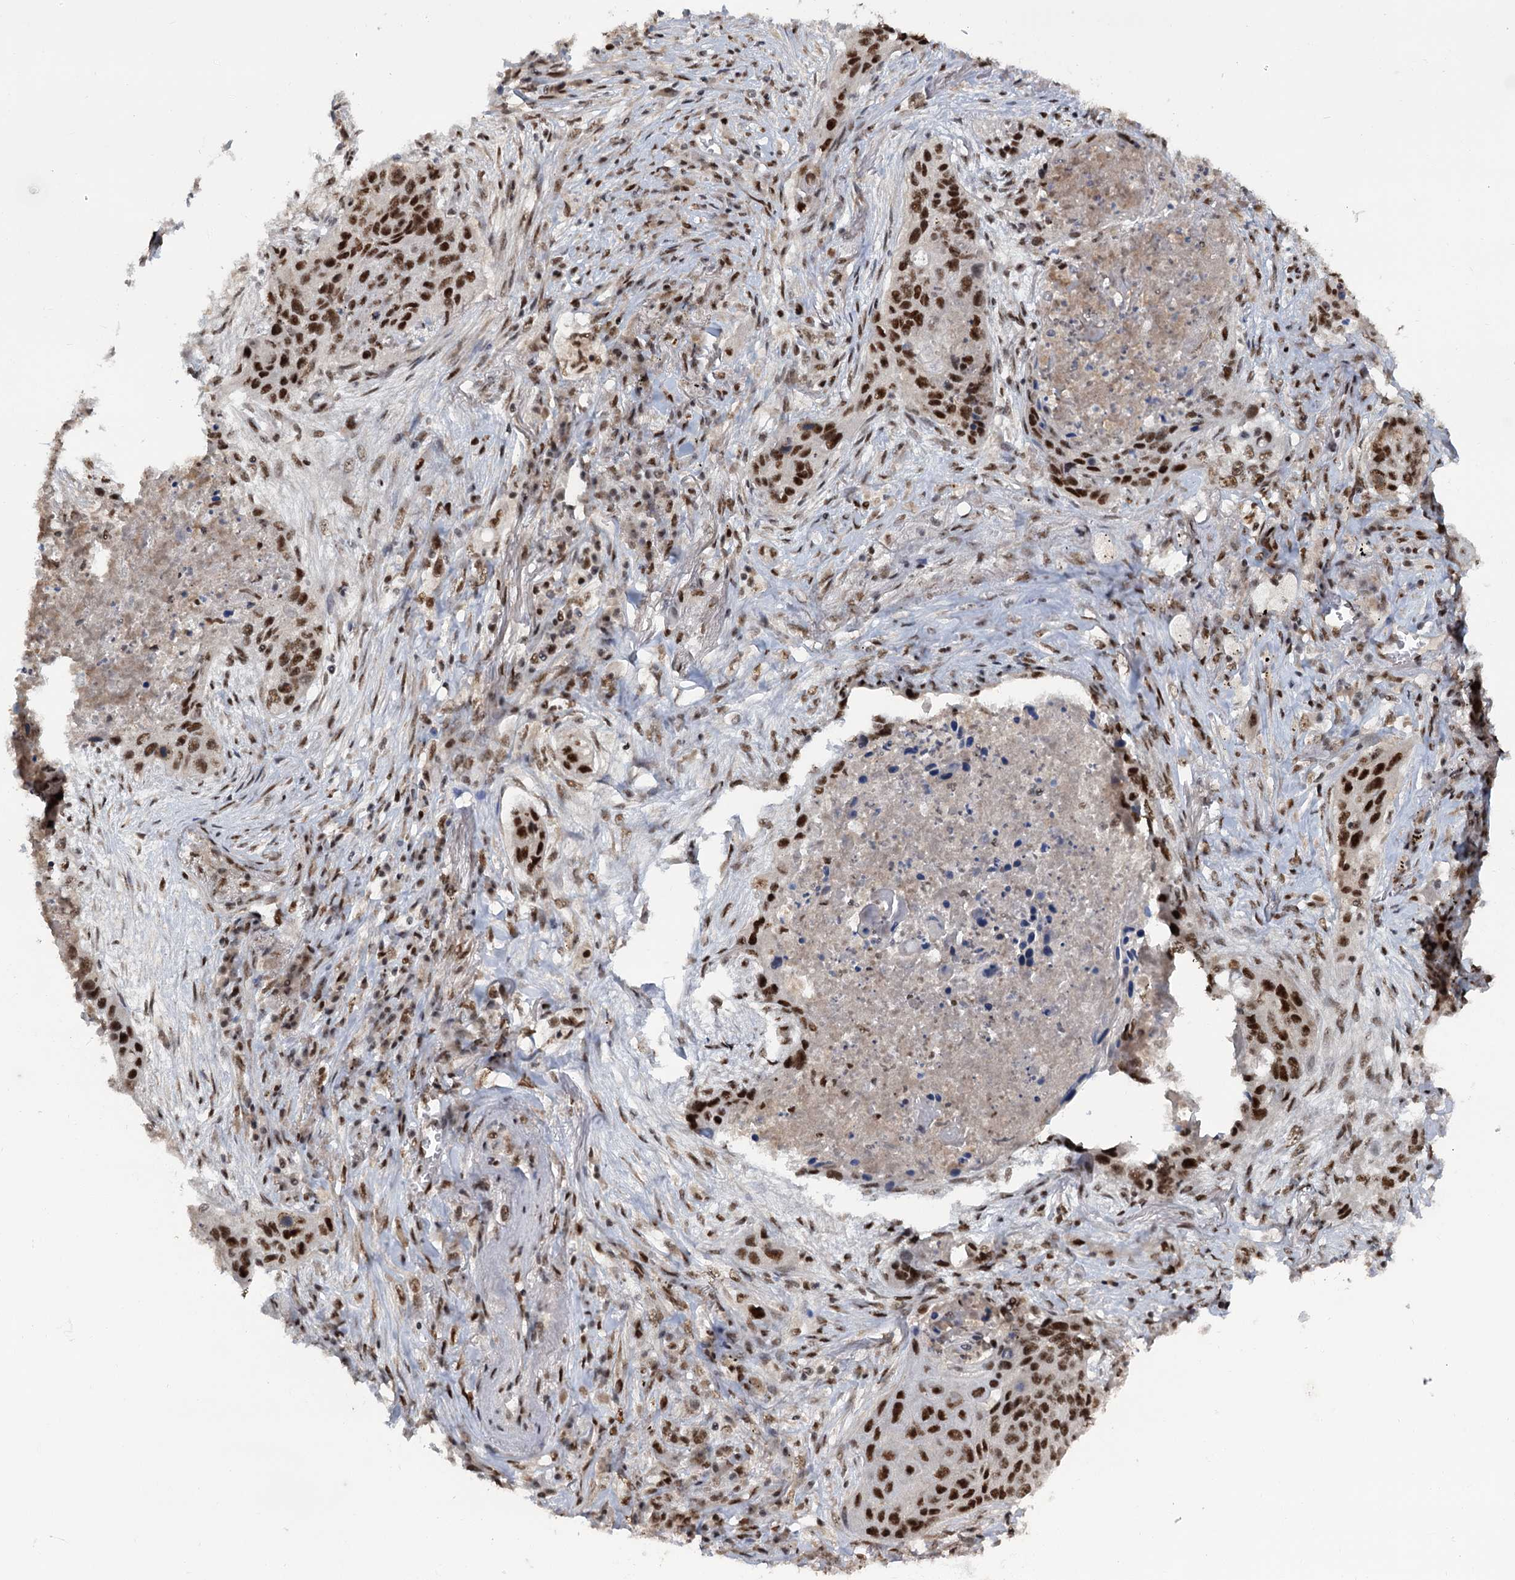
{"staining": {"intensity": "strong", "quantity": ">75%", "location": "nuclear"}, "tissue": "lung cancer", "cell_type": "Tumor cells", "image_type": "cancer", "snomed": [{"axis": "morphology", "description": "Squamous cell carcinoma, NOS"}, {"axis": "topography", "description": "Lung"}], "caption": "Approximately >75% of tumor cells in squamous cell carcinoma (lung) demonstrate strong nuclear protein staining as visualized by brown immunohistochemical staining.", "gene": "WBP4", "patient": {"sex": "female", "age": 63}}